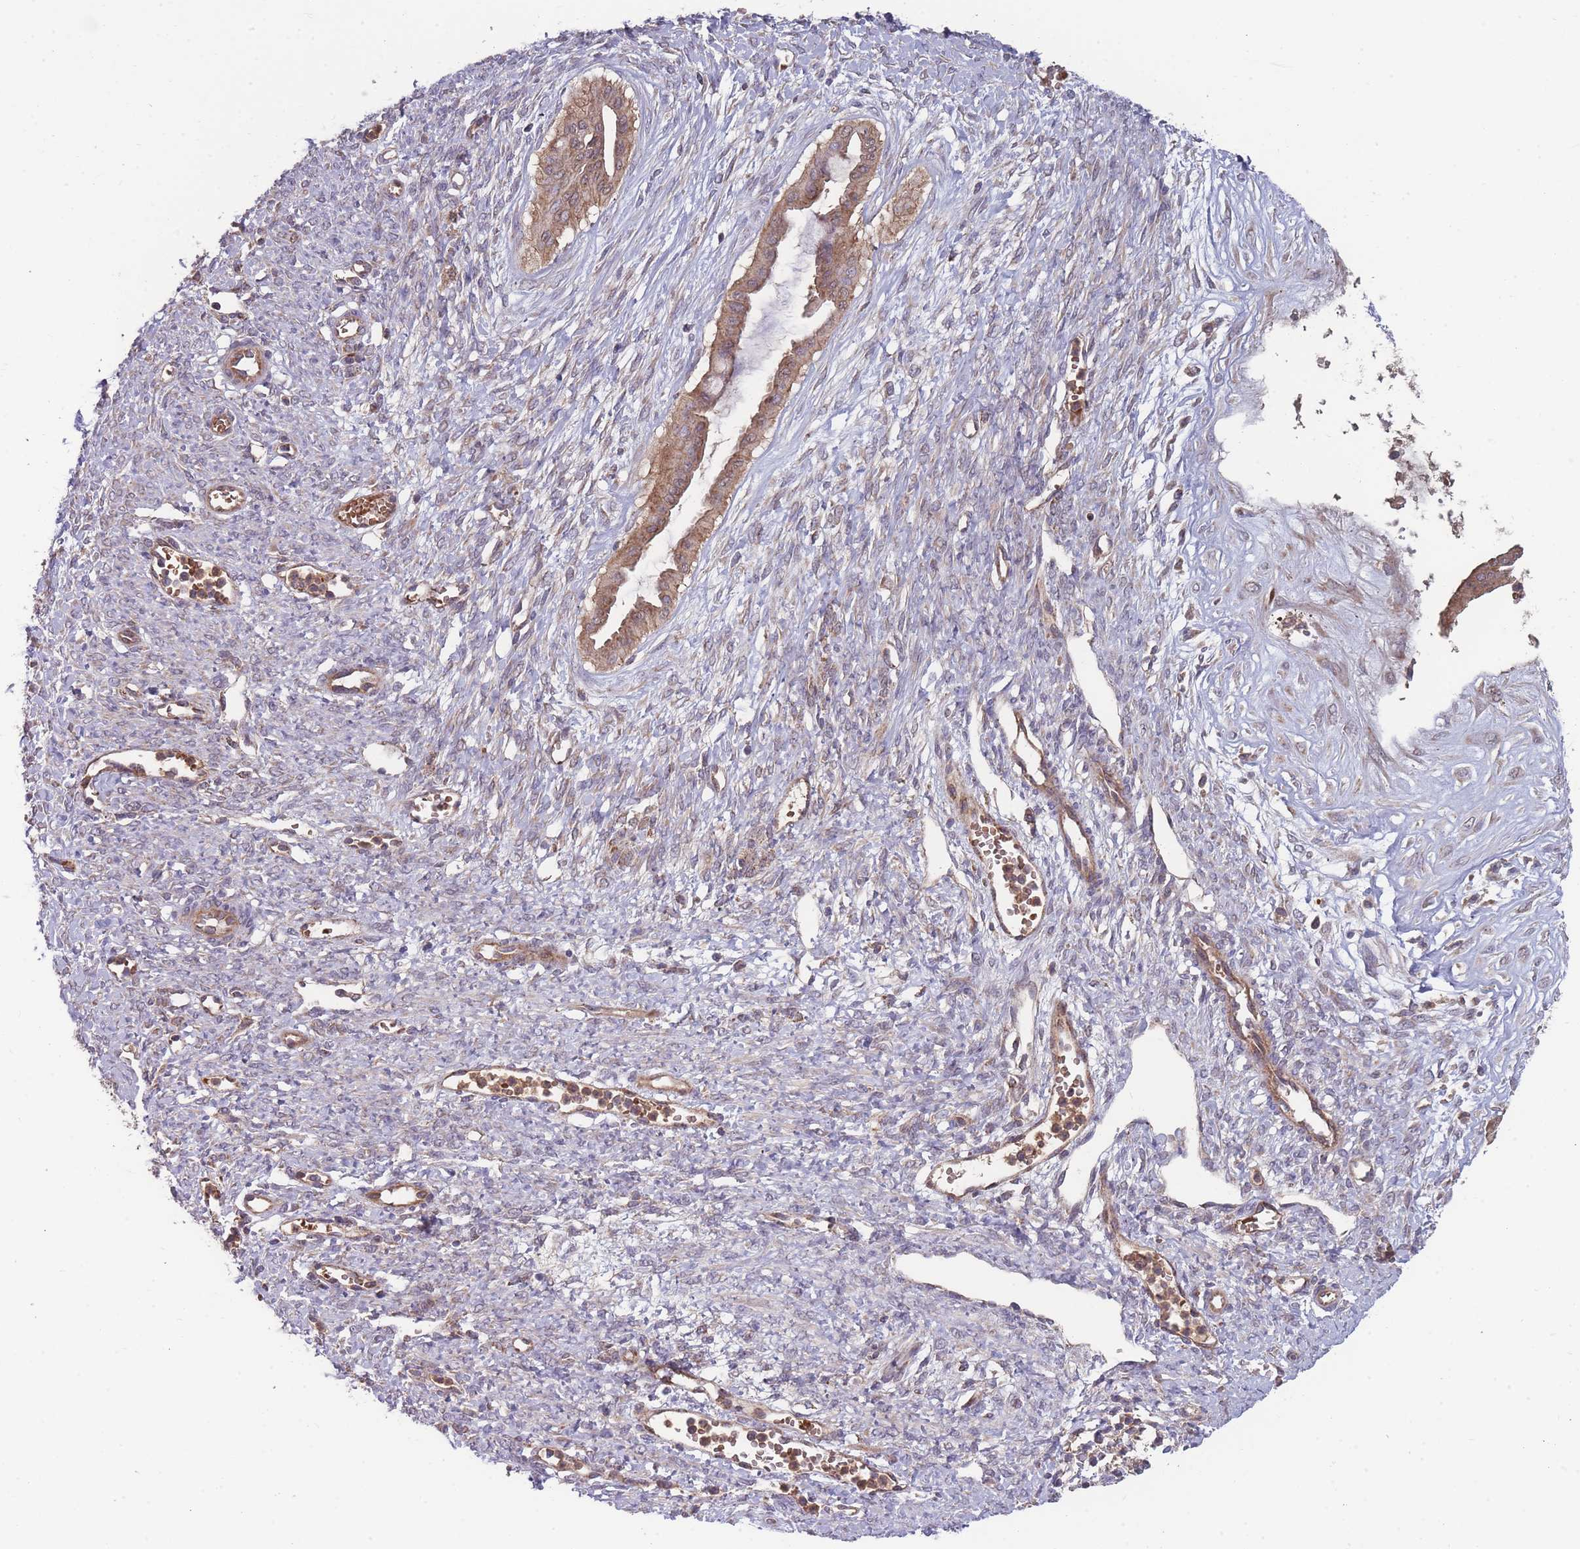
{"staining": {"intensity": "moderate", "quantity": ">75%", "location": "cytoplasmic/membranous"}, "tissue": "ovarian cancer", "cell_type": "Tumor cells", "image_type": "cancer", "snomed": [{"axis": "morphology", "description": "Cystadenocarcinoma, mucinous, NOS"}, {"axis": "topography", "description": "Ovary"}], "caption": "IHC of human ovarian cancer displays medium levels of moderate cytoplasmic/membranous positivity in approximately >75% of tumor cells.", "gene": "SLC35B4", "patient": {"sex": "female", "age": 73}}